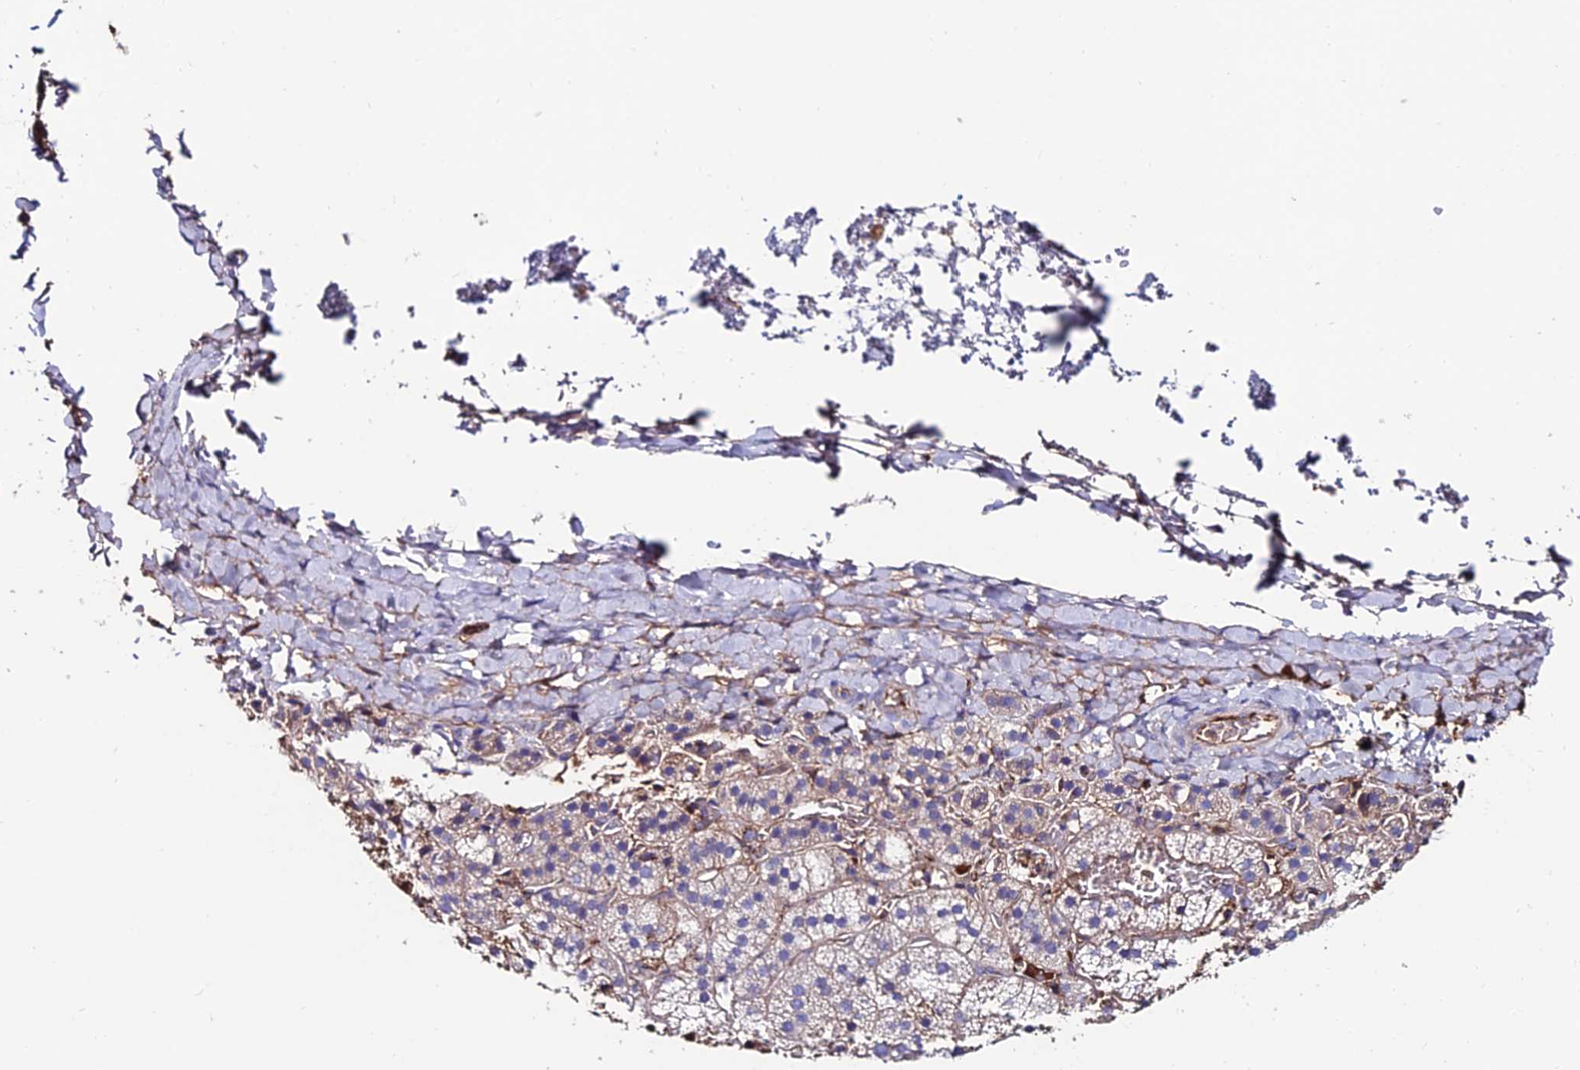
{"staining": {"intensity": "weak", "quantity": "<25%", "location": "cytoplasmic/membranous"}, "tissue": "adrenal gland", "cell_type": "Glandular cells", "image_type": "normal", "snomed": [{"axis": "morphology", "description": "Normal tissue, NOS"}, {"axis": "topography", "description": "Adrenal gland"}], "caption": "Protein analysis of normal adrenal gland demonstrates no significant expression in glandular cells.", "gene": "SLC25A16", "patient": {"sex": "female", "age": 44}}